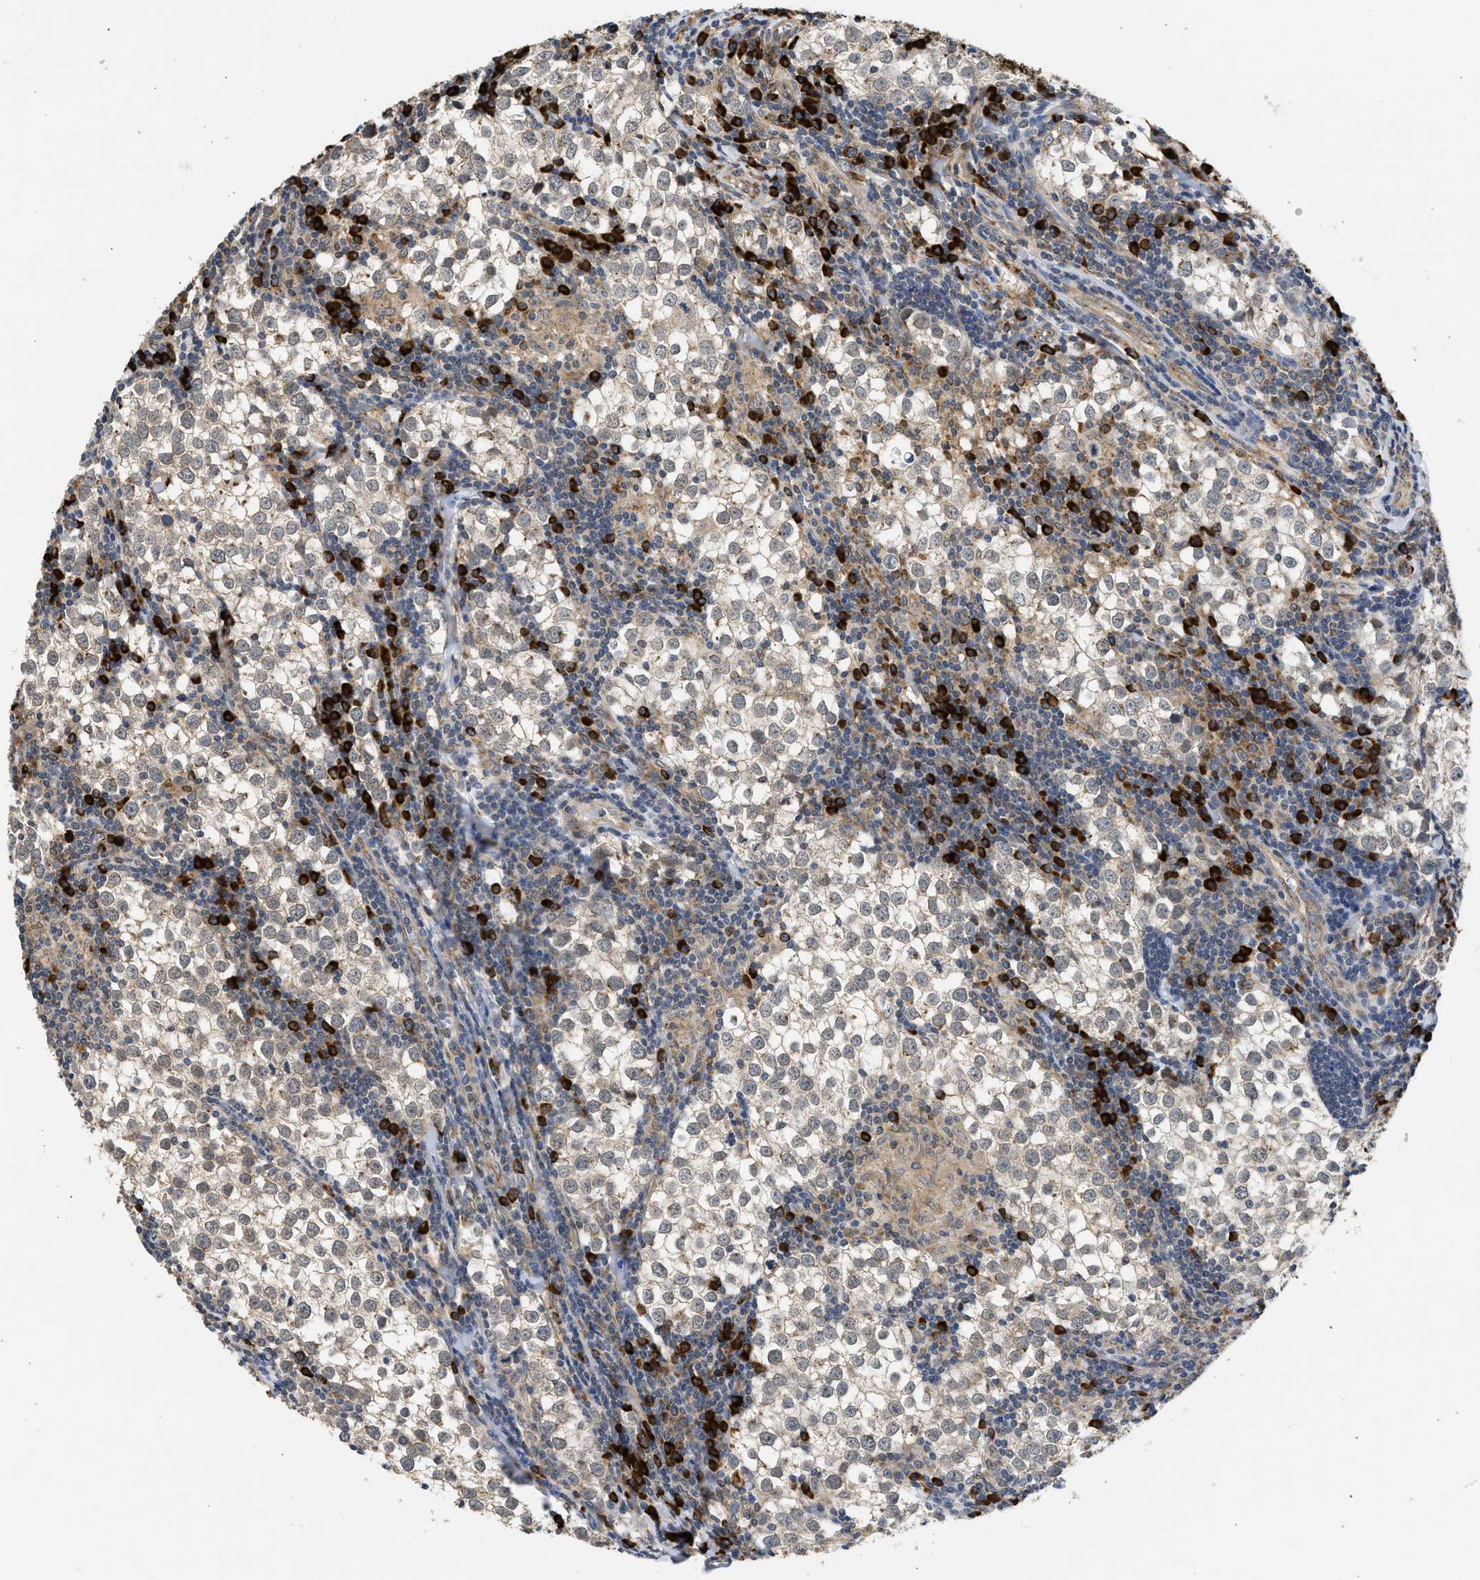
{"staining": {"intensity": "weak", "quantity": ">75%", "location": "cytoplasmic/membranous"}, "tissue": "testis cancer", "cell_type": "Tumor cells", "image_type": "cancer", "snomed": [{"axis": "morphology", "description": "Seminoma, NOS"}, {"axis": "morphology", "description": "Carcinoma, Embryonal, NOS"}, {"axis": "topography", "description": "Testis"}], "caption": "About >75% of tumor cells in human testis cancer (embryonal carcinoma) exhibit weak cytoplasmic/membranous protein expression as visualized by brown immunohistochemical staining.", "gene": "DNAJC1", "patient": {"sex": "male", "age": 36}}